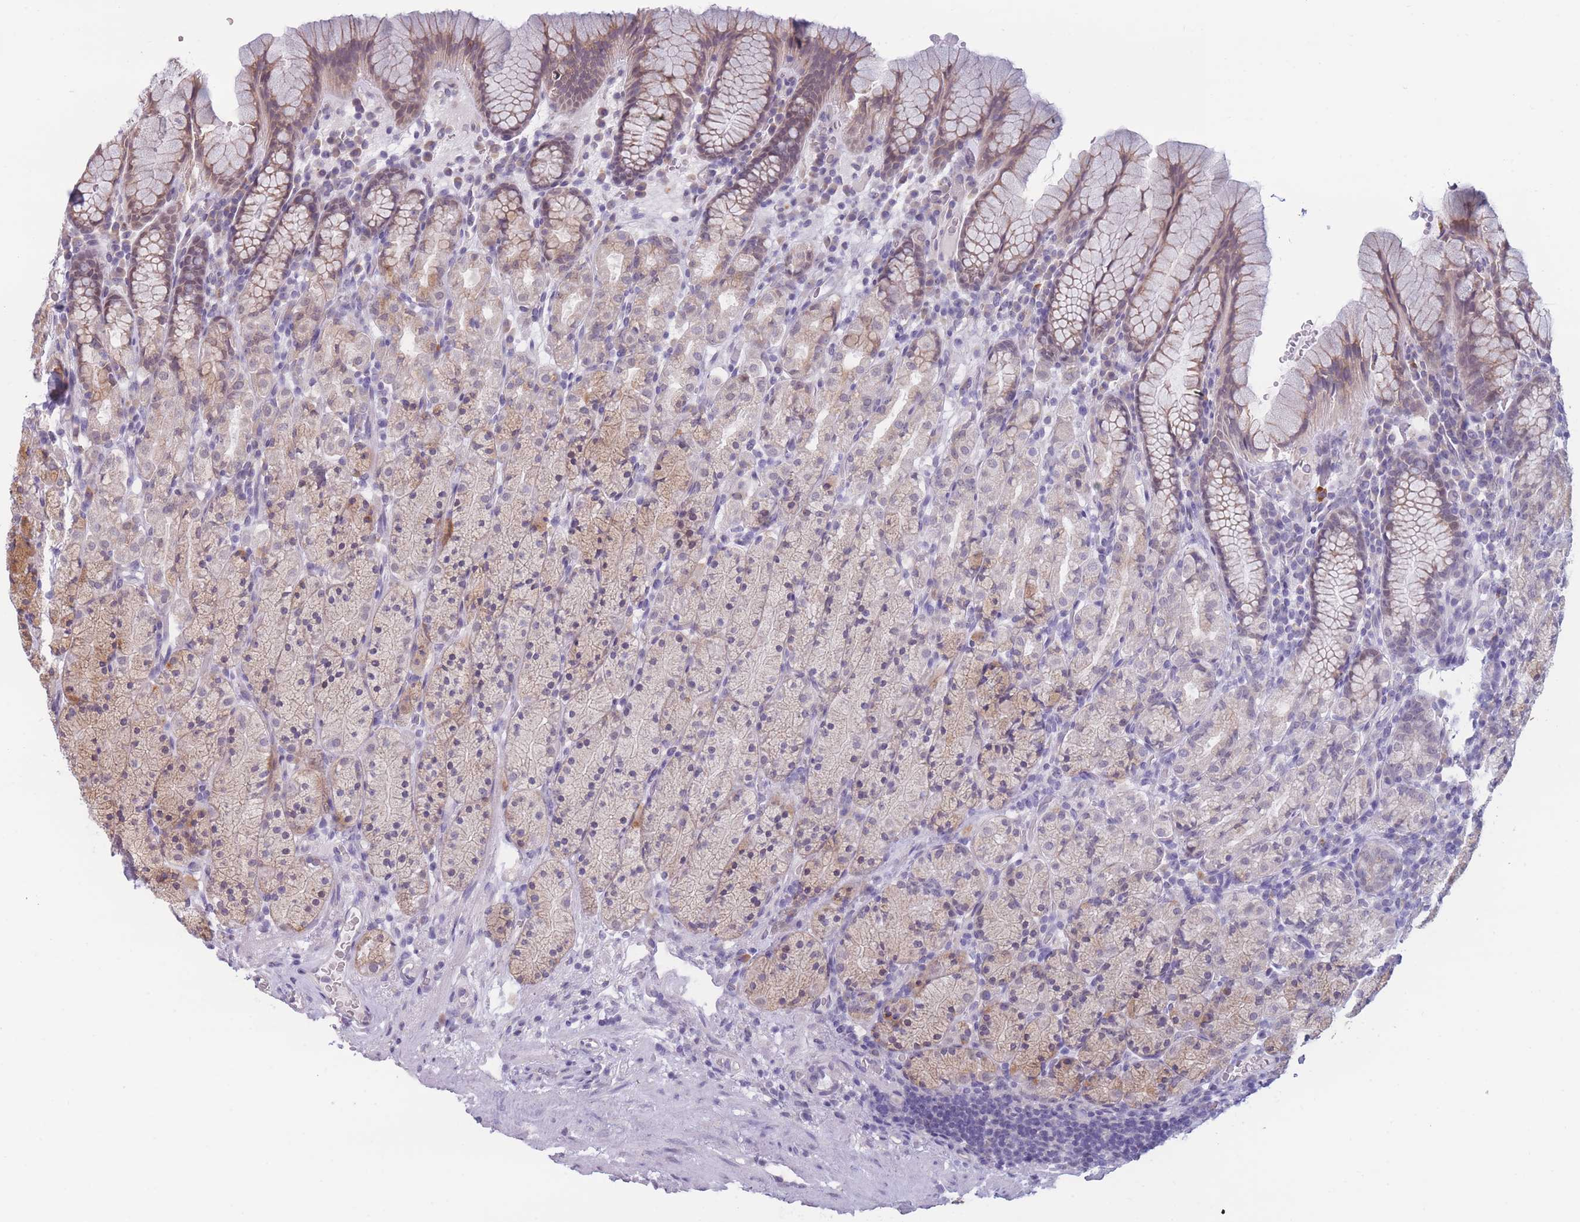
{"staining": {"intensity": "weak", "quantity": "25%-75%", "location": "cytoplasmic/membranous"}, "tissue": "stomach", "cell_type": "Glandular cells", "image_type": "normal", "snomed": [{"axis": "morphology", "description": "Normal tissue, NOS"}, {"axis": "topography", "description": "Stomach, upper"}, {"axis": "topography", "description": "Stomach"}], "caption": "Immunohistochemical staining of benign human stomach reveals low levels of weak cytoplasmic/membranous staining in about 25%-75% of glandular cells. Immunohistochemistry stains the protein in brown and the nuclei are stained blue.", "gene": "COL27A1", "patient": {"sex": "male", "age": 62}}